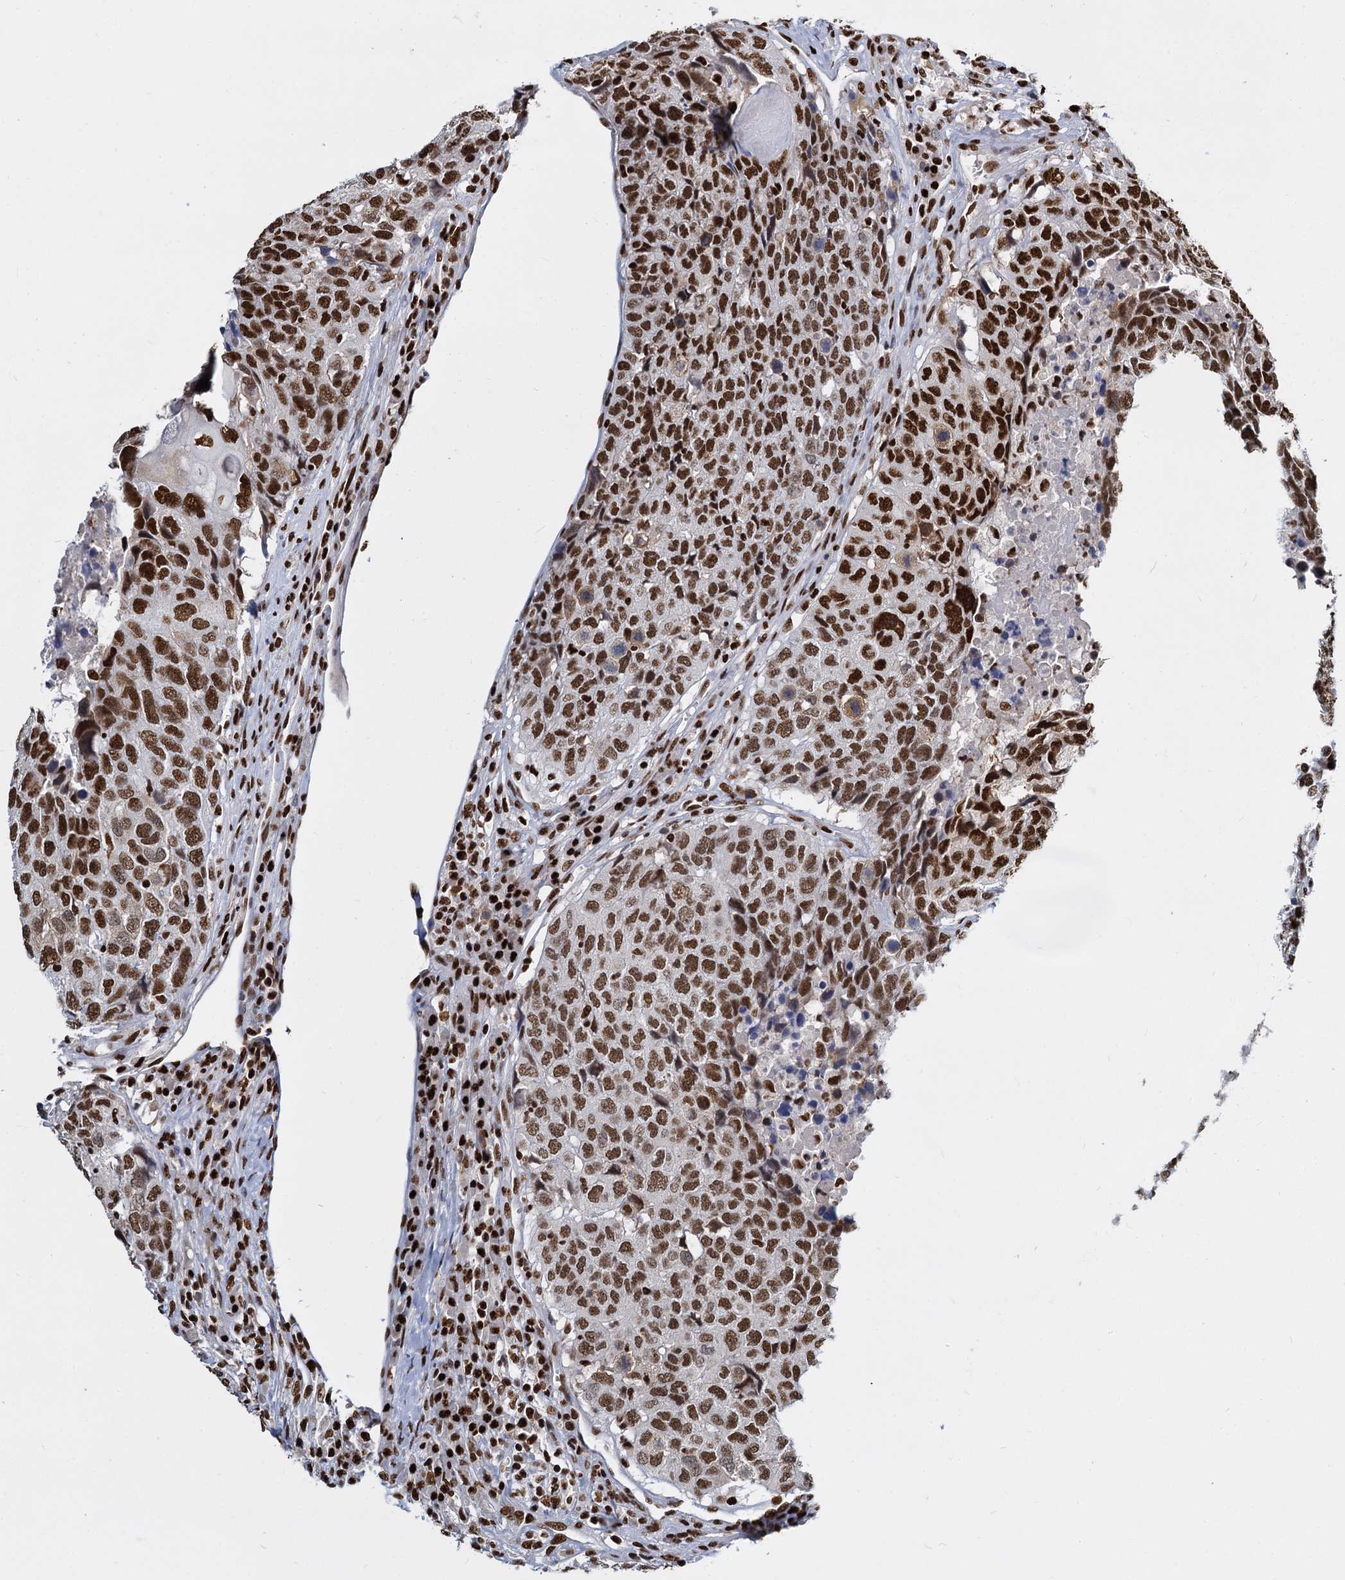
{"staining": {"intensity": "strong", "quantity": ">75%", "location": "nuclear"}, "tissue": "head and neck cancer", "cell_type": "Tumor cells", "image_type": "cancer", "snomed": [{"axis": "morphology", "description": "Squamous cell carcinoma, NOS"}, {"axis": "topography", "description": "Head-Neck"}], "caption": "Tumor cells display high levels of strong nuclear staining in approximately >75% of cells in squamous cell carcinoma (head and neck).", "gene": "DCPS", "patient": {"sex": "male", "age": 66}}